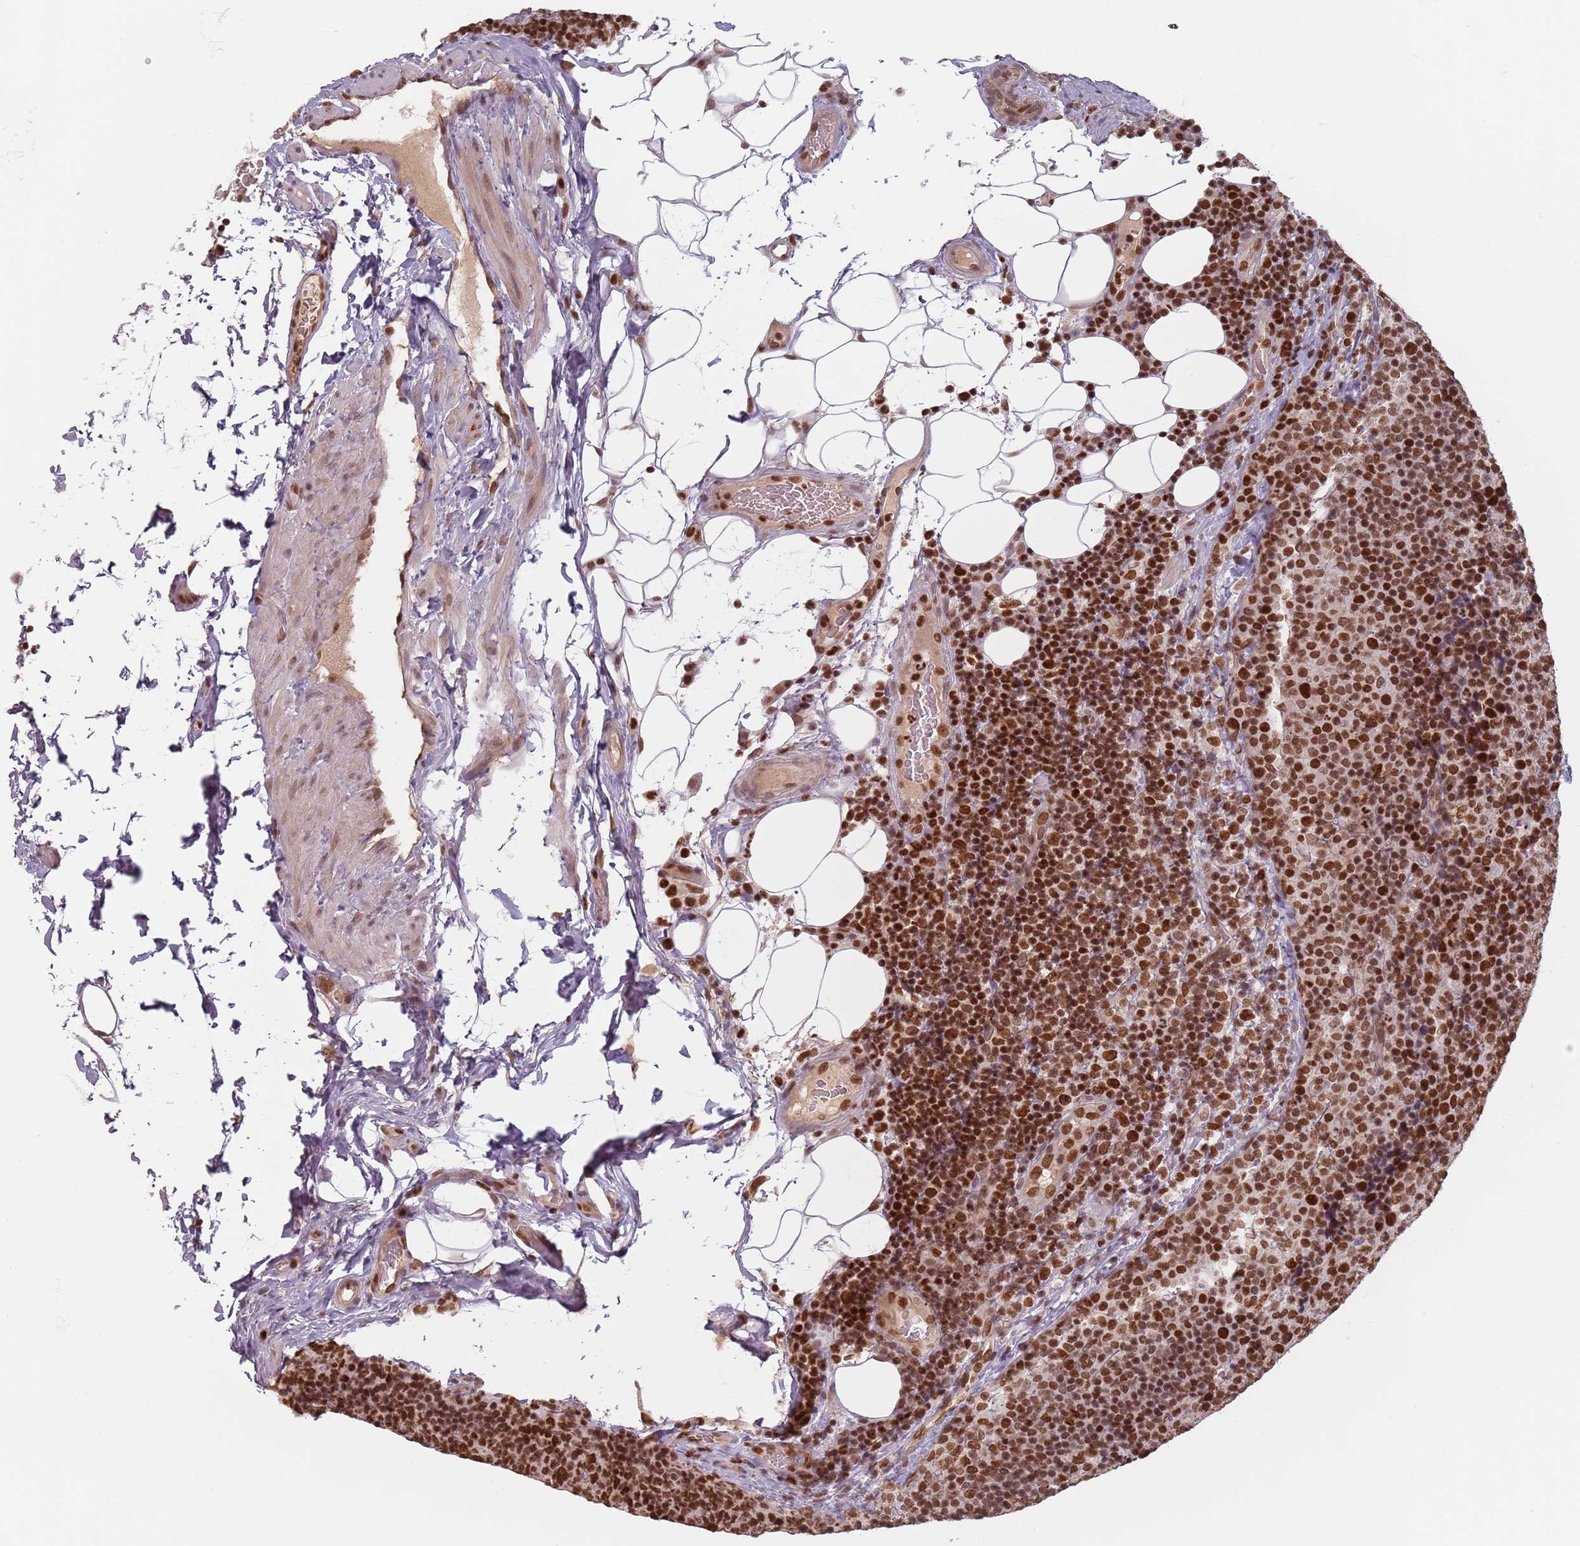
{"staining": {"intensity": "strong", "quantity": ">75%", "location": "nuclear"}, "tissue": "lymph node", "cell_type": "Non-germinal center cells", "image_type": "normal", "snomed": [{"axis": "morphology", "description": "Normal tissue, NOS"}, {"axis": "topography", "description": "Lymph node"}], "caption": "High-magnification brightfield microscopy of benign lymph node stained with DAB (brown) and counterstained with hematoxylin (blue). non-germinal center cells exhibit strong nuclear staining is present in about>75% of cells.", "gene": "NUP50", "patient": {"sex": "female", "age": 31}}